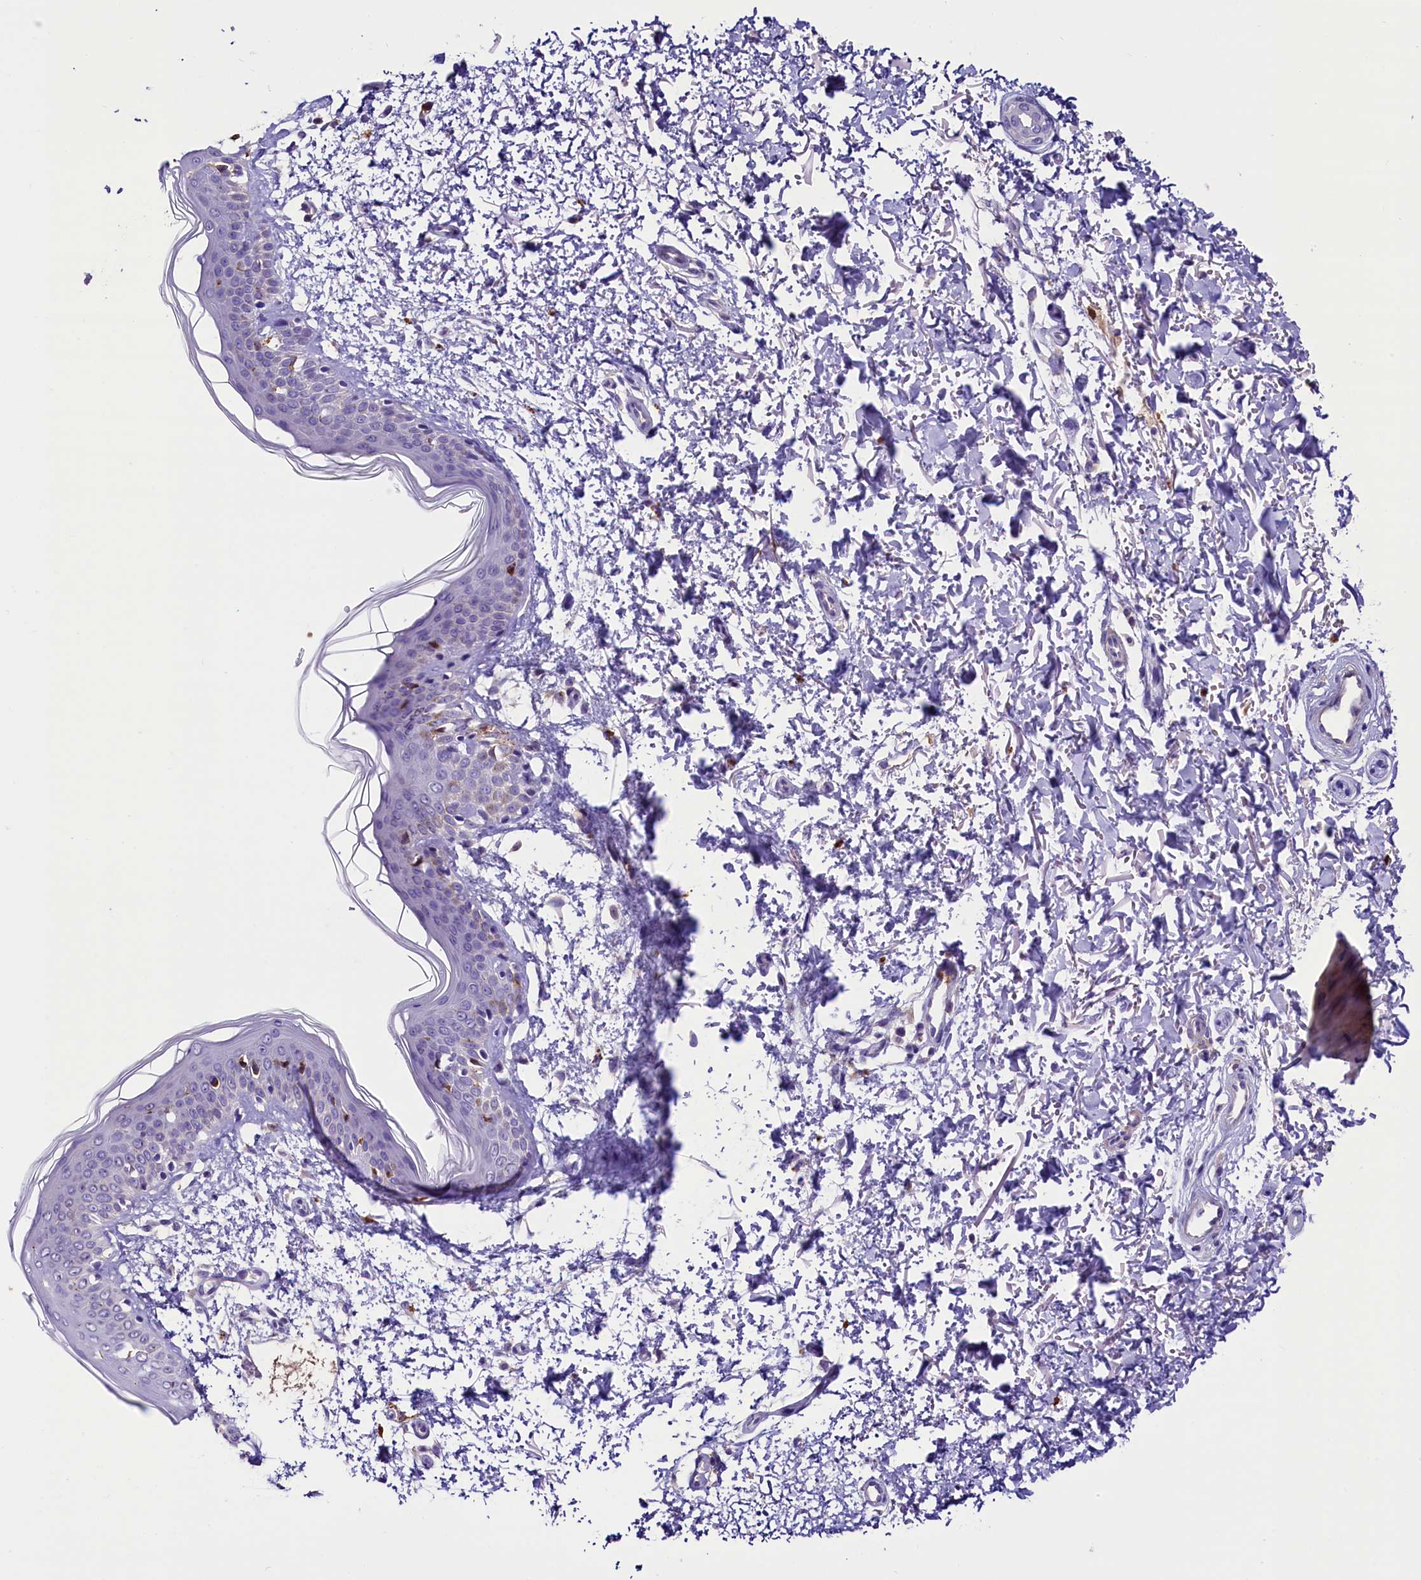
{"staining": {"intensity": "negative", "quantity": "none", "location": "none"}, "tissue": "skin", "cell_type": "Fibroblasts", "image_type": "normal", "snomed": [{"axis": "morphology", "description": "Normal tissue, NOS"}, {"axis": "topography", "description": "Skin"}], "caption": "Immunohistochemistry (IHC) of normal skin reveals no expression in fibroblasts.", "gene": "MEX3B", "patient": {"sex": "male", "age": 66}}